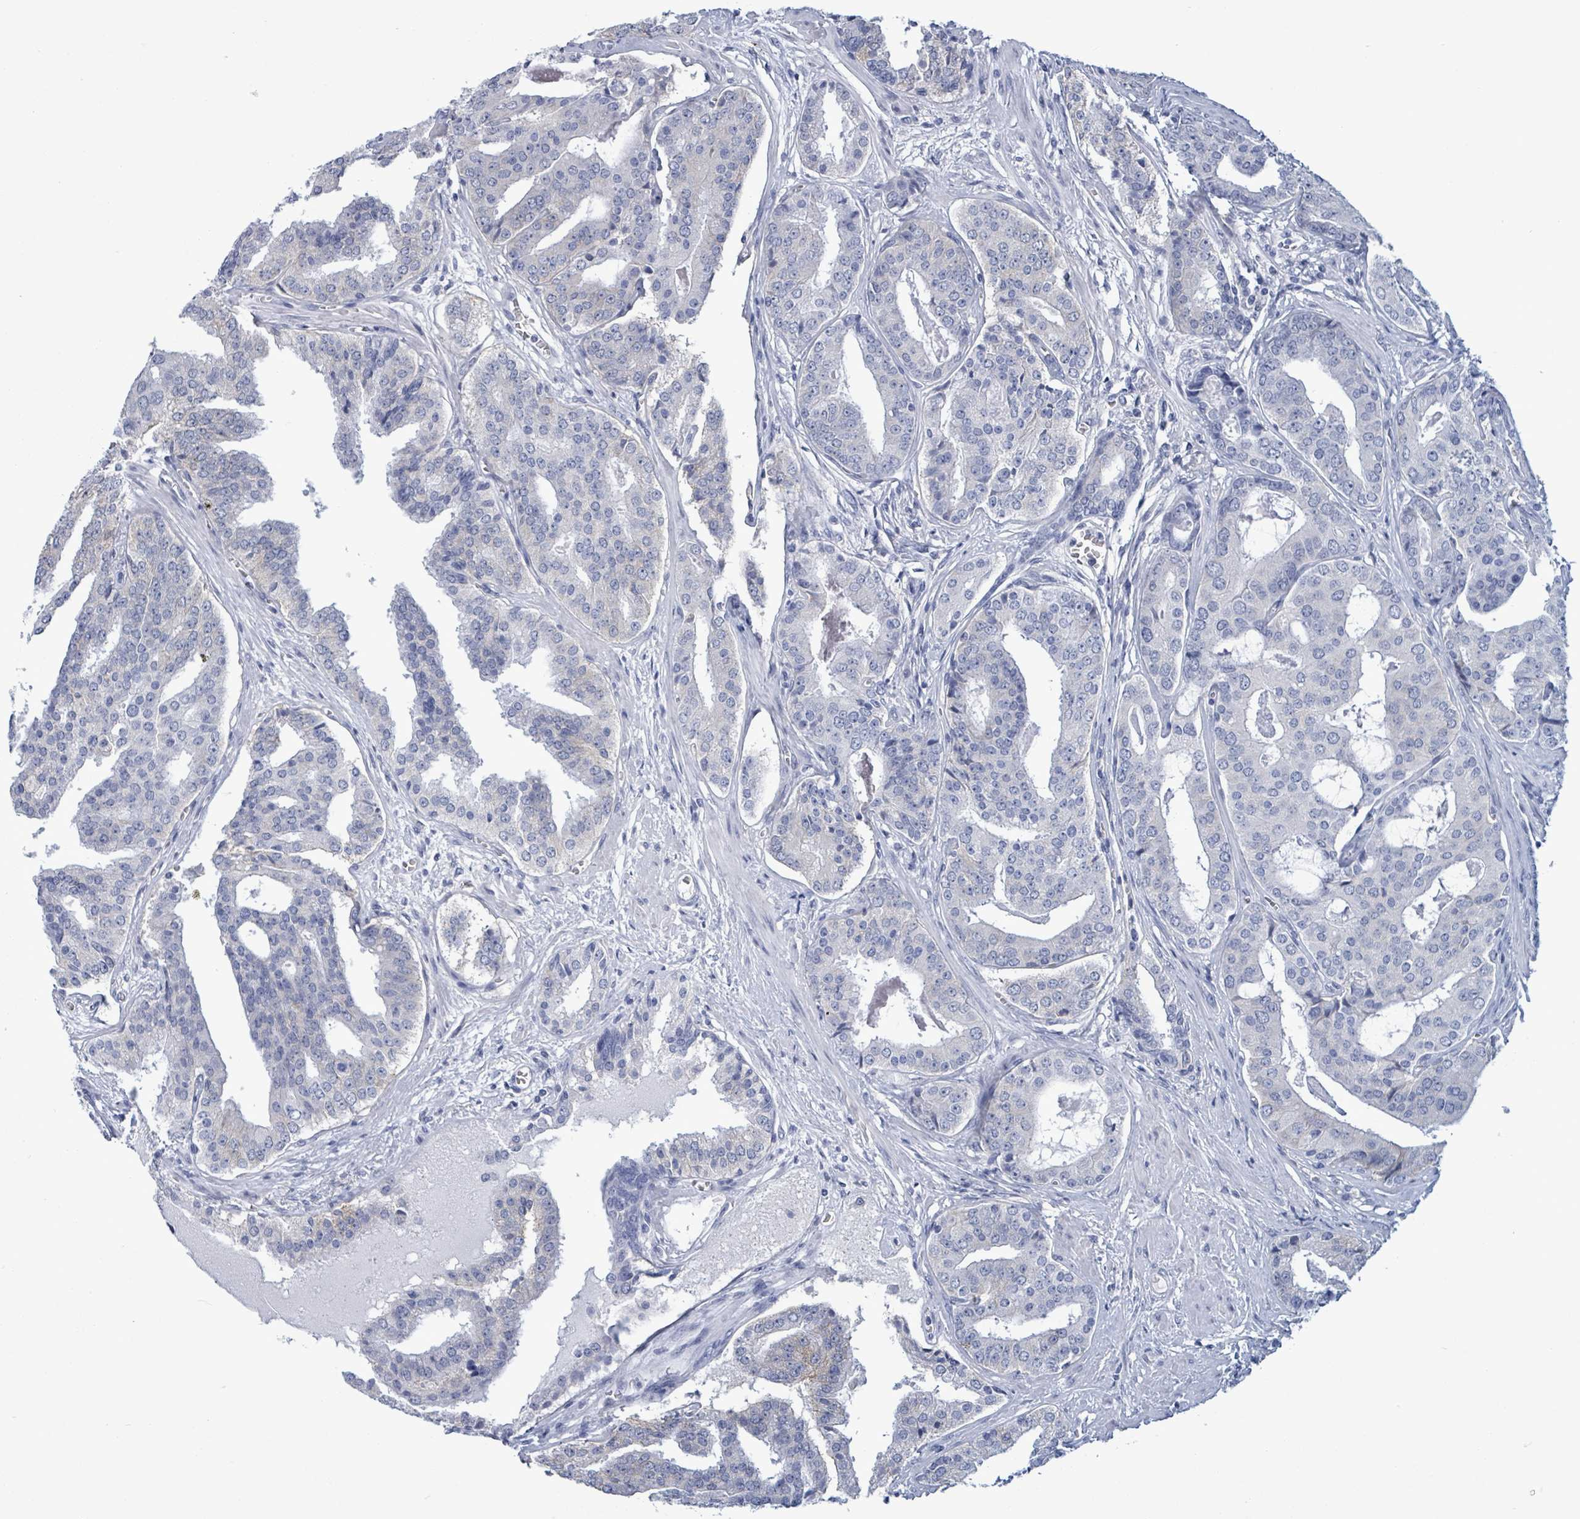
{"staining": {"intensity": "negative", "quantity": "none", "location": "none"}, "tissue": "prostate cancer", "cell_type": "Tumor cells", "image_type": "cancer", "snomed": [{"axis": "morphology", "description": "Adenocarcinoma, High grade"}, {"axis": "topography", "description": "Prostate"}], "caption": "Immunohistochemistry of prostate high-grade adenocarcinoma demonstrates no expression in tumor cells. (DAB IHC visualized using brightfield microscopy, high magnification).", "gene": "BSG", "patient": {"sex": "male", "age": 71}}